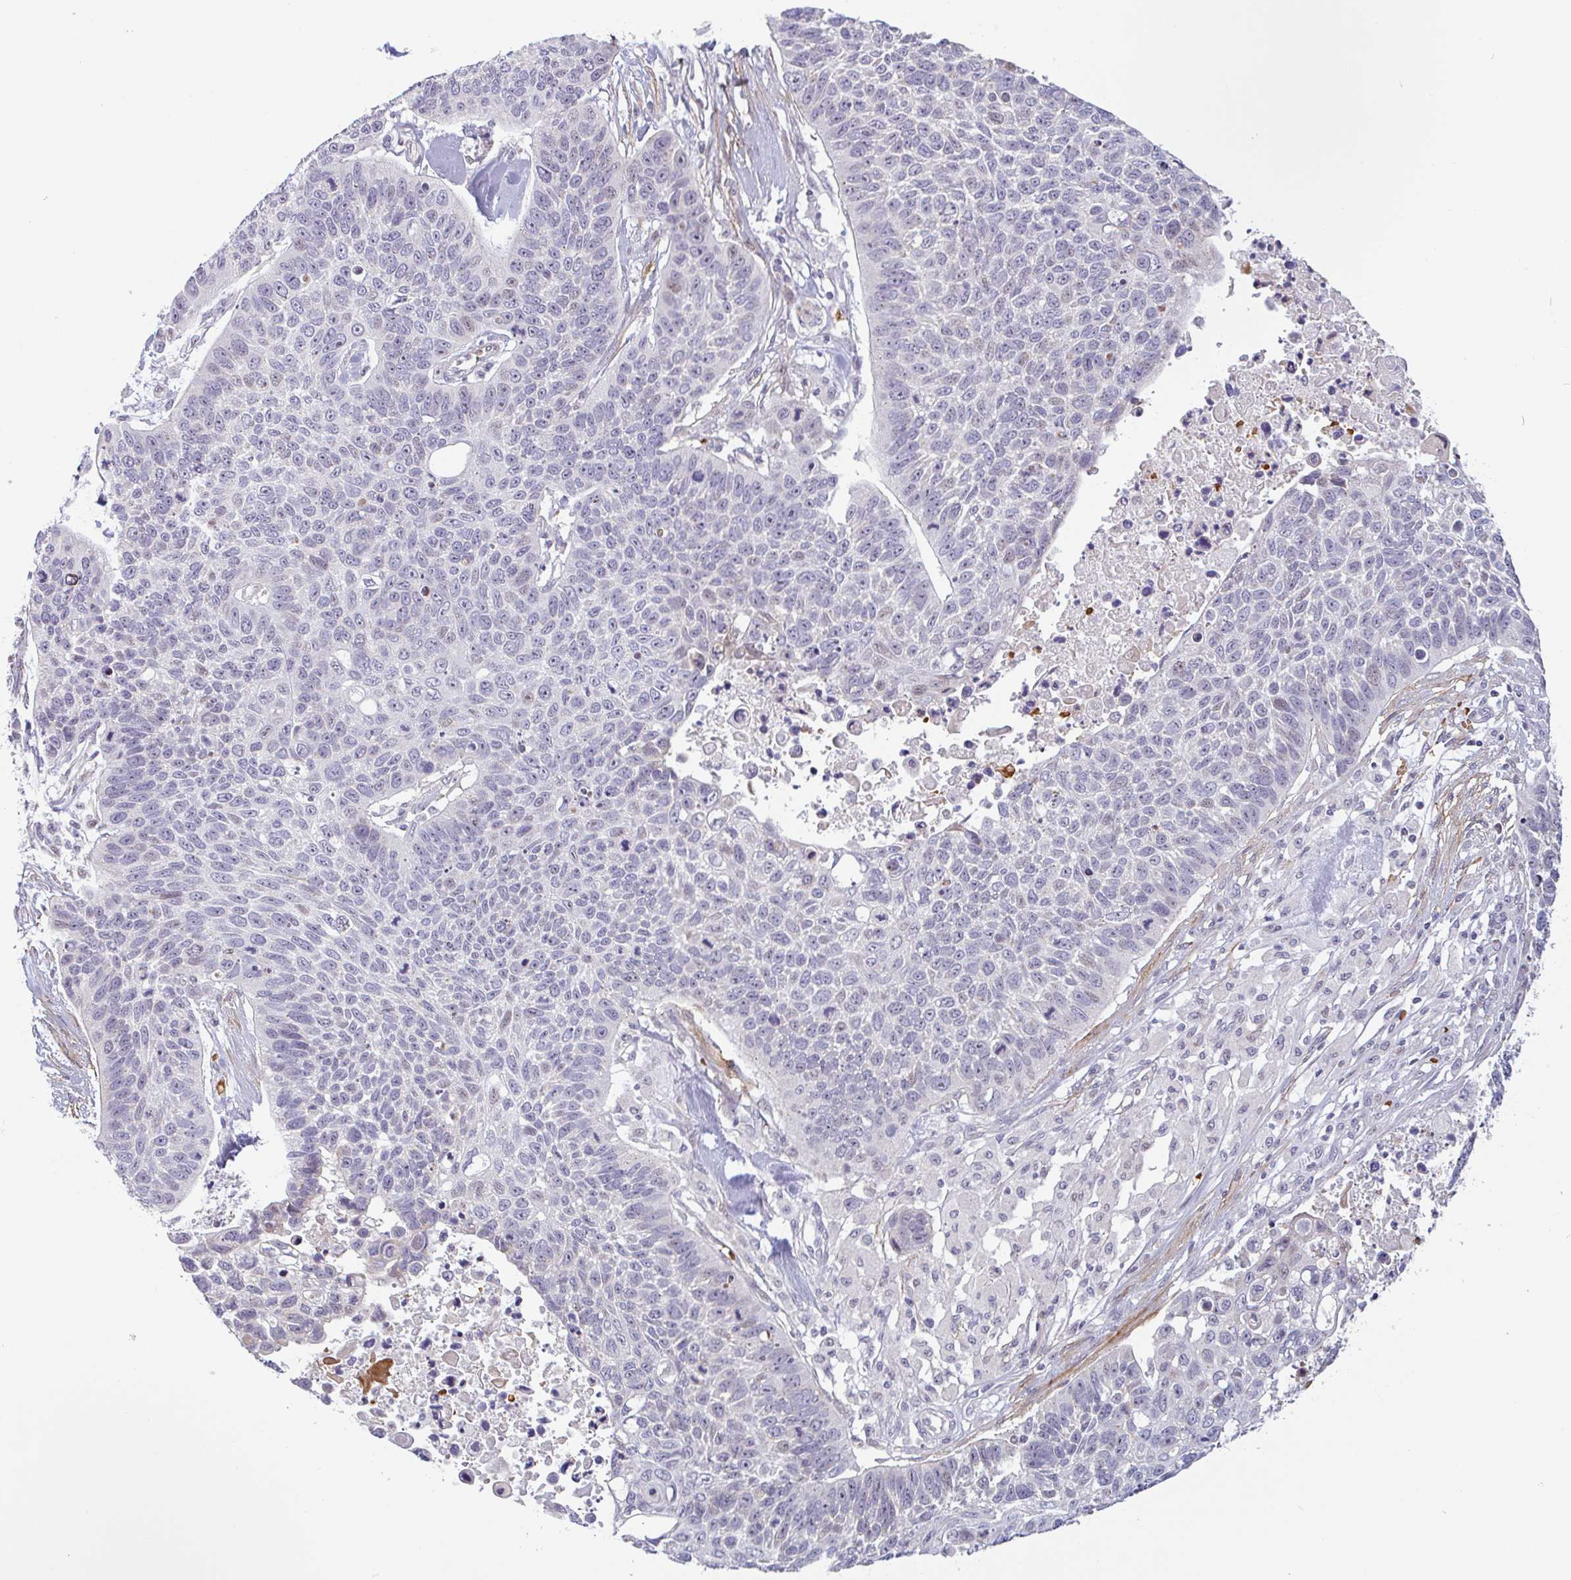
{"staining": {"intensity": "negative", "quantity": "none", "location": "none"}, "tissue": "lung cancer", "cell_type": "Tumor cells", "image_type": "cancer", "snomed": [{"axis": "morphology", "description": "Squamous cell carcinoma, NOS"}, {"axis": "topography", "description": "Lung"}], "caption": "IHC photomicrograph of human lung cancer (squamous cell carcinoma) stained for a protein (brown), which exhibits no expression in tumor cells.", "gene": "TMEM119", "patient": {"sex": "male", "age": 62}}